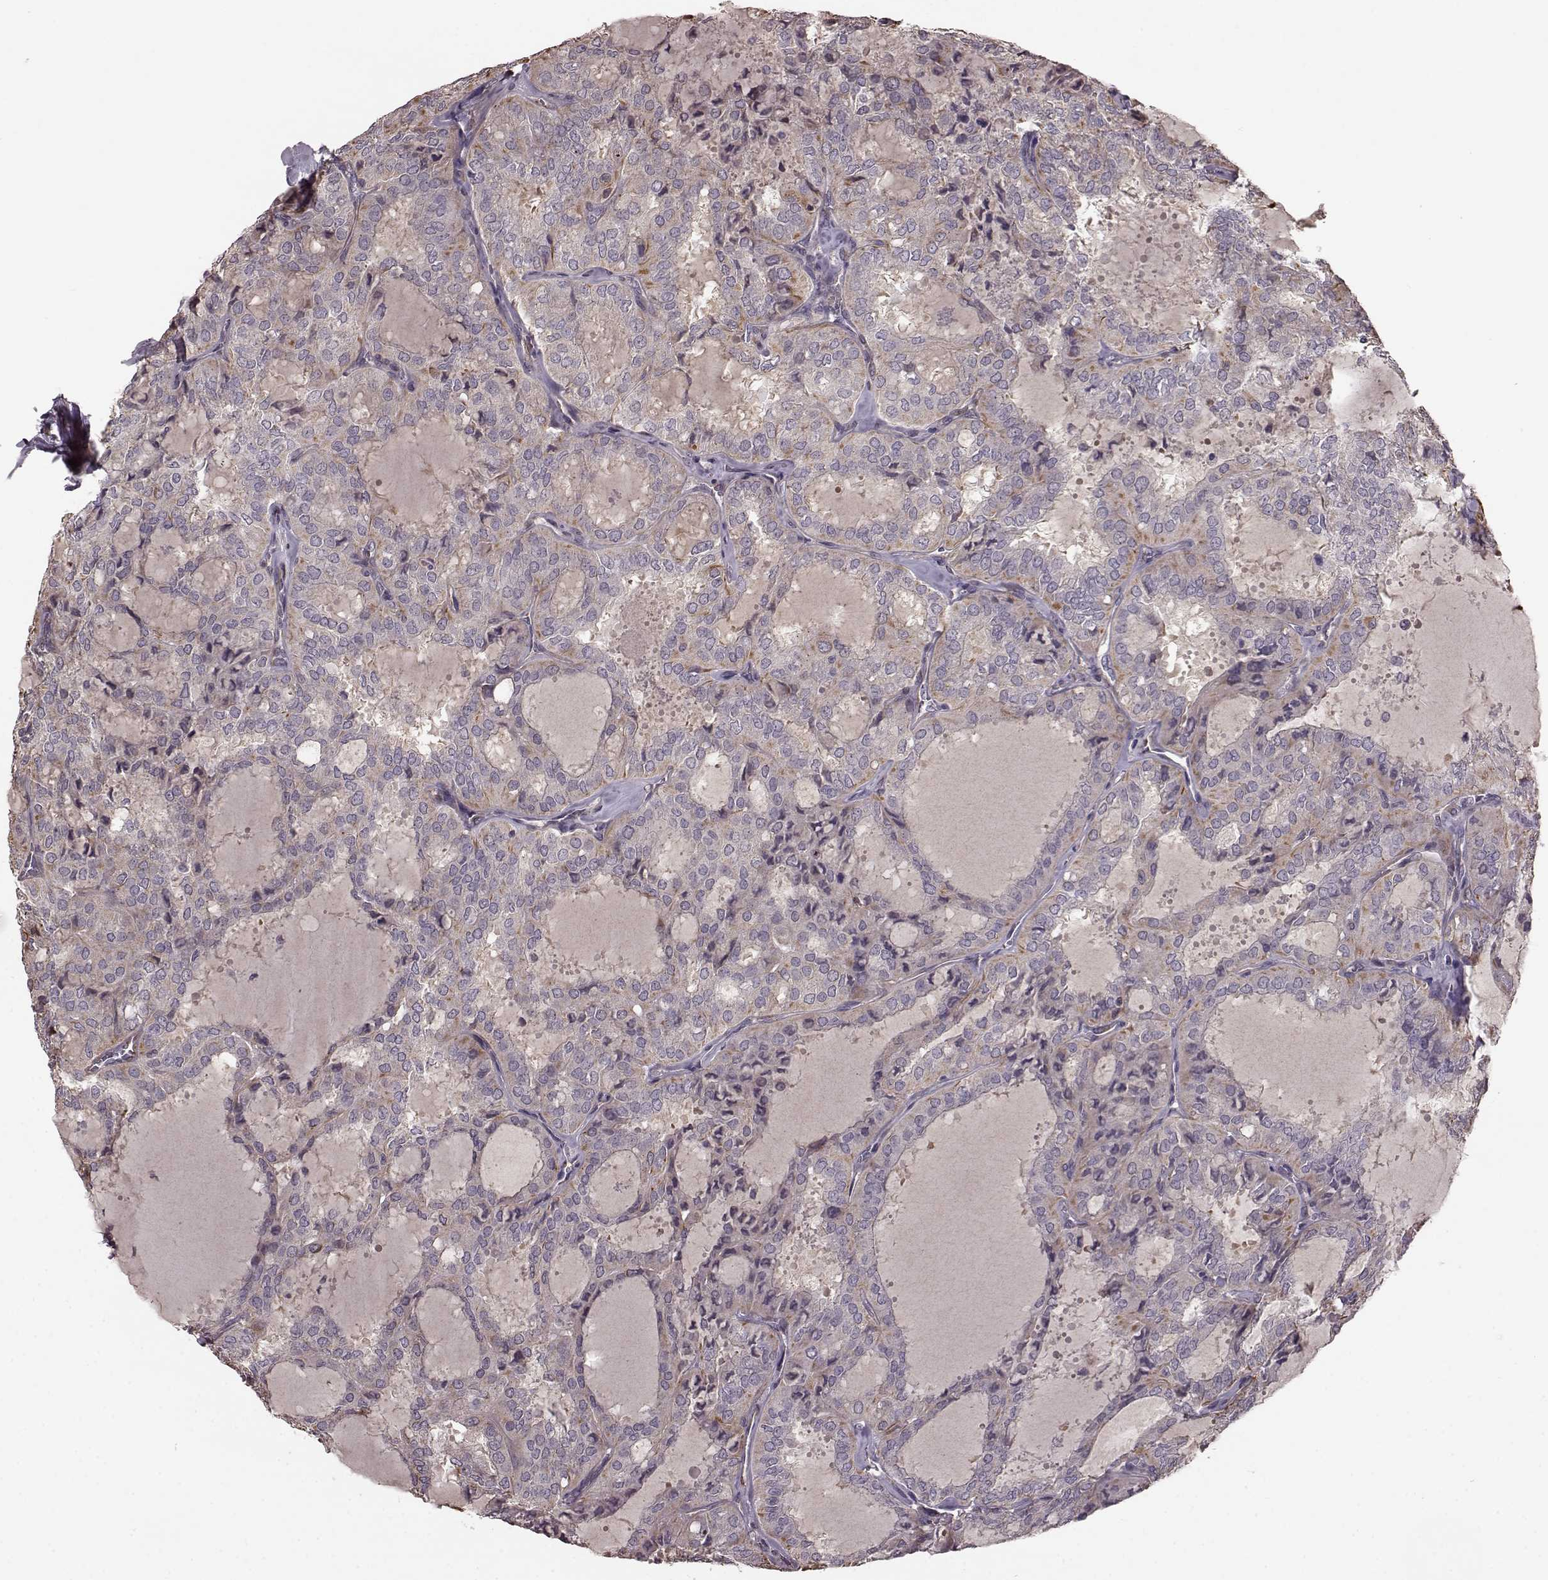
{"staining": {"intensity": "weak", "quantity": "<25%", "location": "cytoplasmic/membranous"}, "tissue": "thyroid cancer", "cell_type": "Tumor cells", "image_type": "cancer", "snomed": [{"axis": "morphology", "description": "Follicular adenoma carcinoma, NOS"}, {"axis": "topography", "description": "Thyroid gland"}], "caption": "A histopathology image of human thyroid follicular adenoma carcinoma is negative for staining in tumor cells. (Brightfield microscopy of DAB immunohistochemistry (IHC) at high magnification).", "gene": "NTF3", "patient": {"sex": "male", "age": 75}}